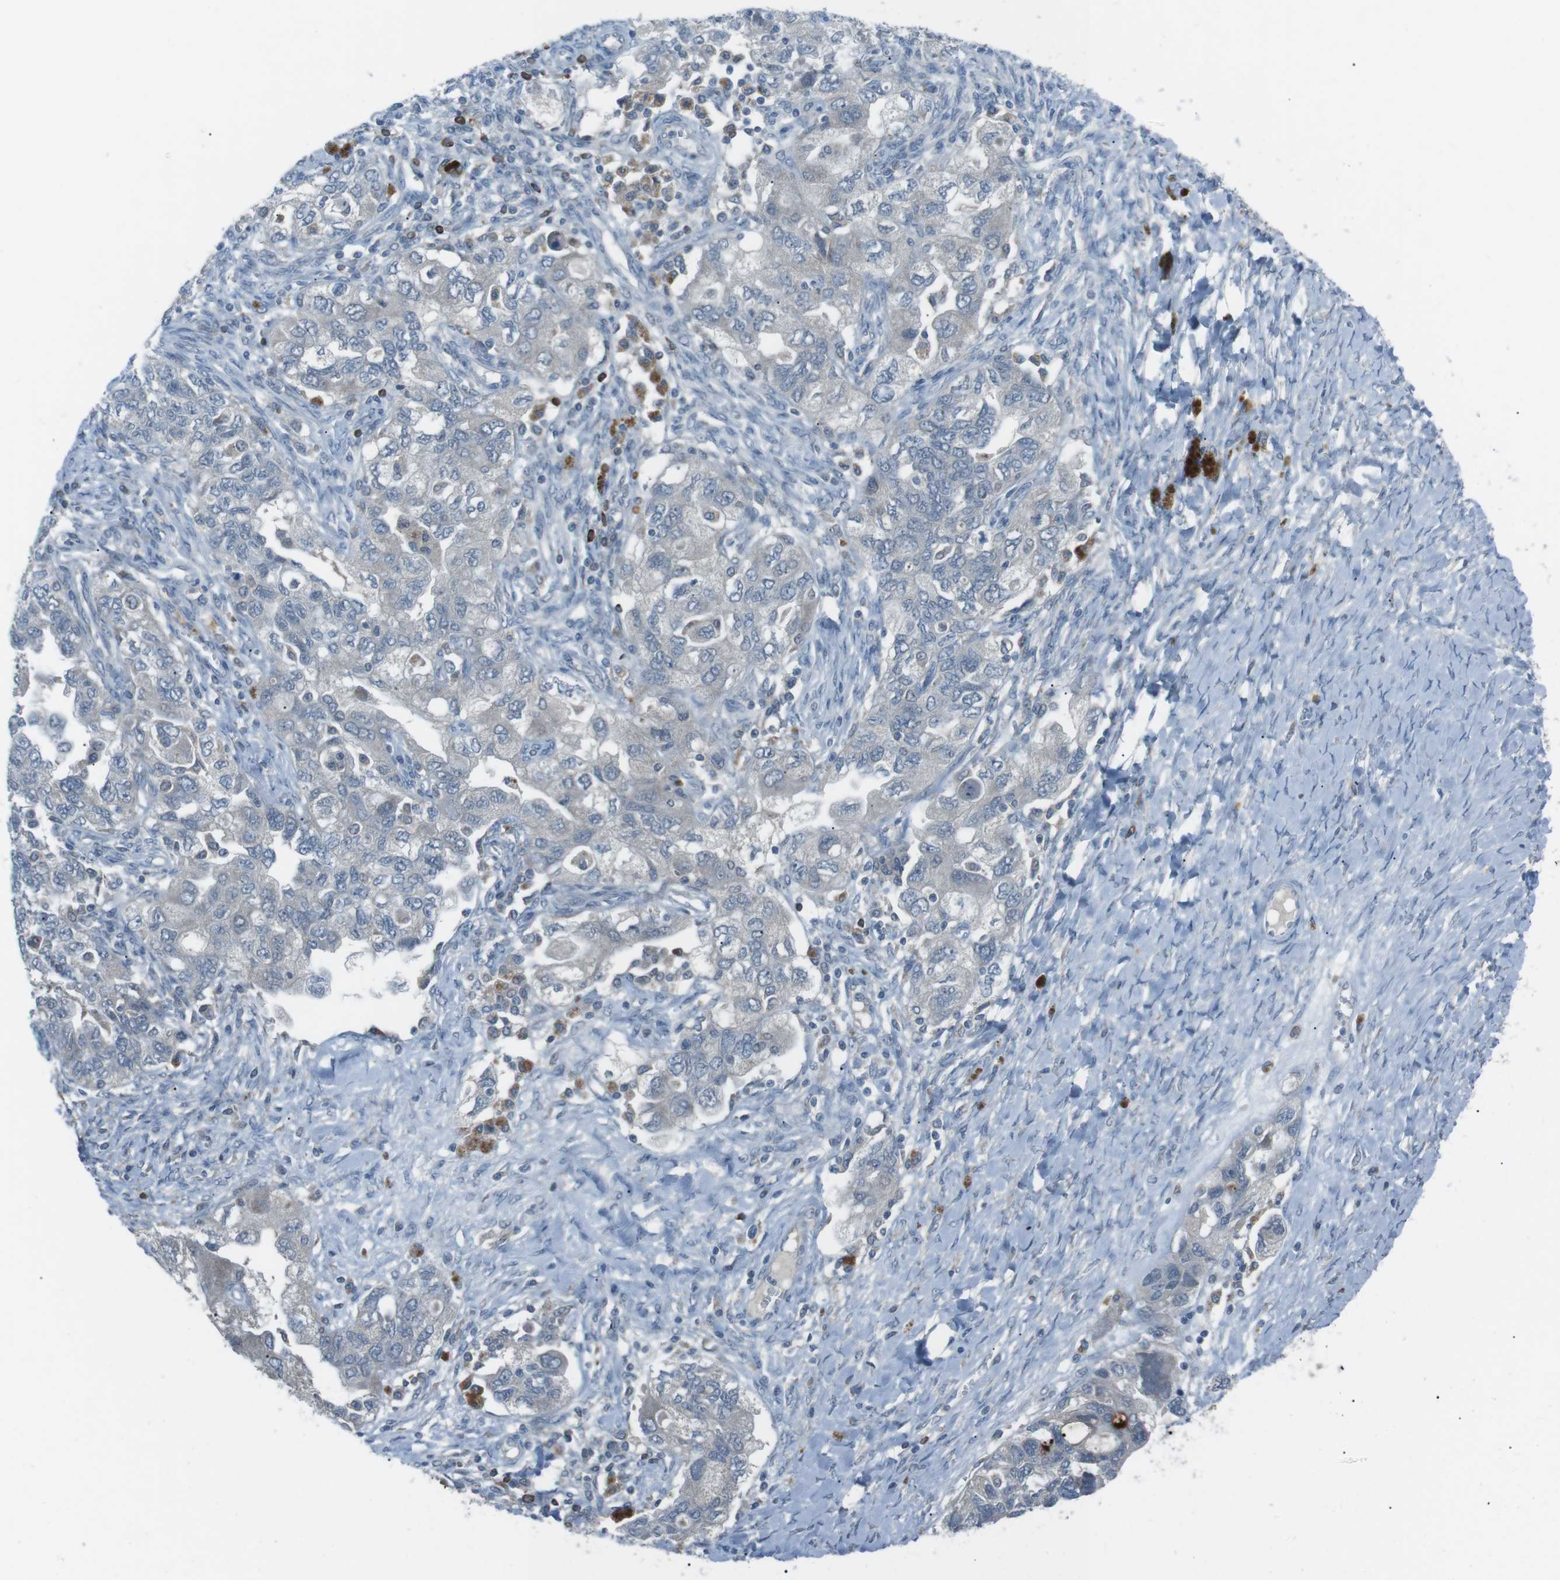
{"staining": {"intensity": "negative", "quantity": "none", "location": "none"}, "tissue": "ovarian cancer", "cell_type": "Tumor cells", "image_type": "cancer", "snomed": [{"axis": "morphology", "description": "Carcinoma, NOS"}, {"axis": "morphology", "description": "Cystadenocarcinoma, serous, NOS"}, {"axis": "topography", "description": "Ovary"}], "caption": "The immunohistochemistry photomicrograph has no significant positivity in tumor cells of serous cystadenocarcinoma (ovarian) tissue.", "gene": "FCRLA", "patient": {"sex": "female", "age": 69}}